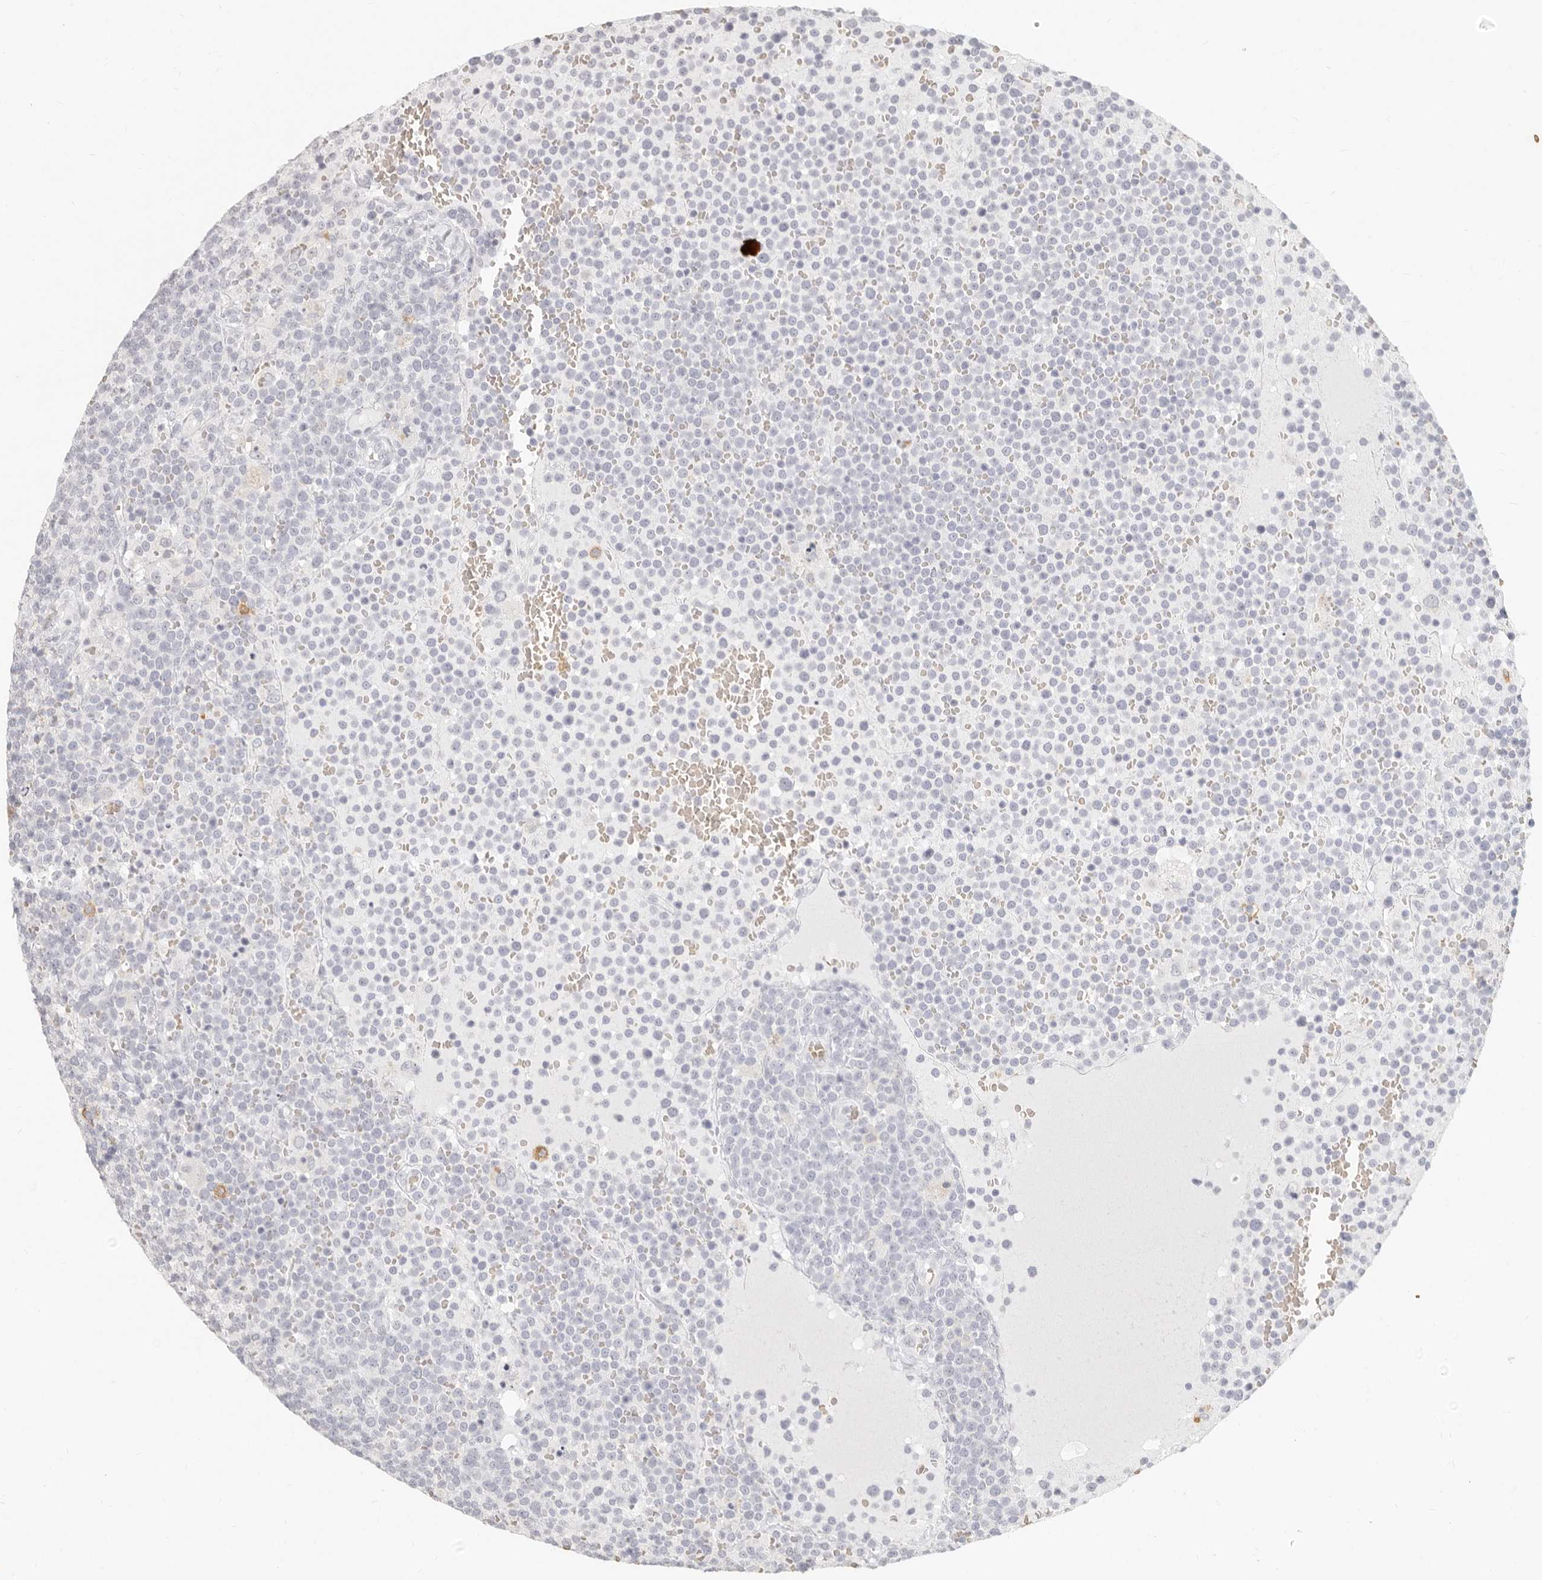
{"staining": {"intensity": "negative", "quantity": "none", "location": "none"}, "tissue": "lymphoma", "cell_type": "Tumor cells", "image_type": "cancer", "snomed": [{"axis": "morphology", "description": "Malignant lymphoma, non-Hodgkin's type, High grade"}, {"axis": "topography", "description": "Lymph node"}], "caption": "The image reveals no significant positivity in tumor cells of lymphoma.", "gene": "NIBAN1", "patient": {"sex": "male", "age": 61}}